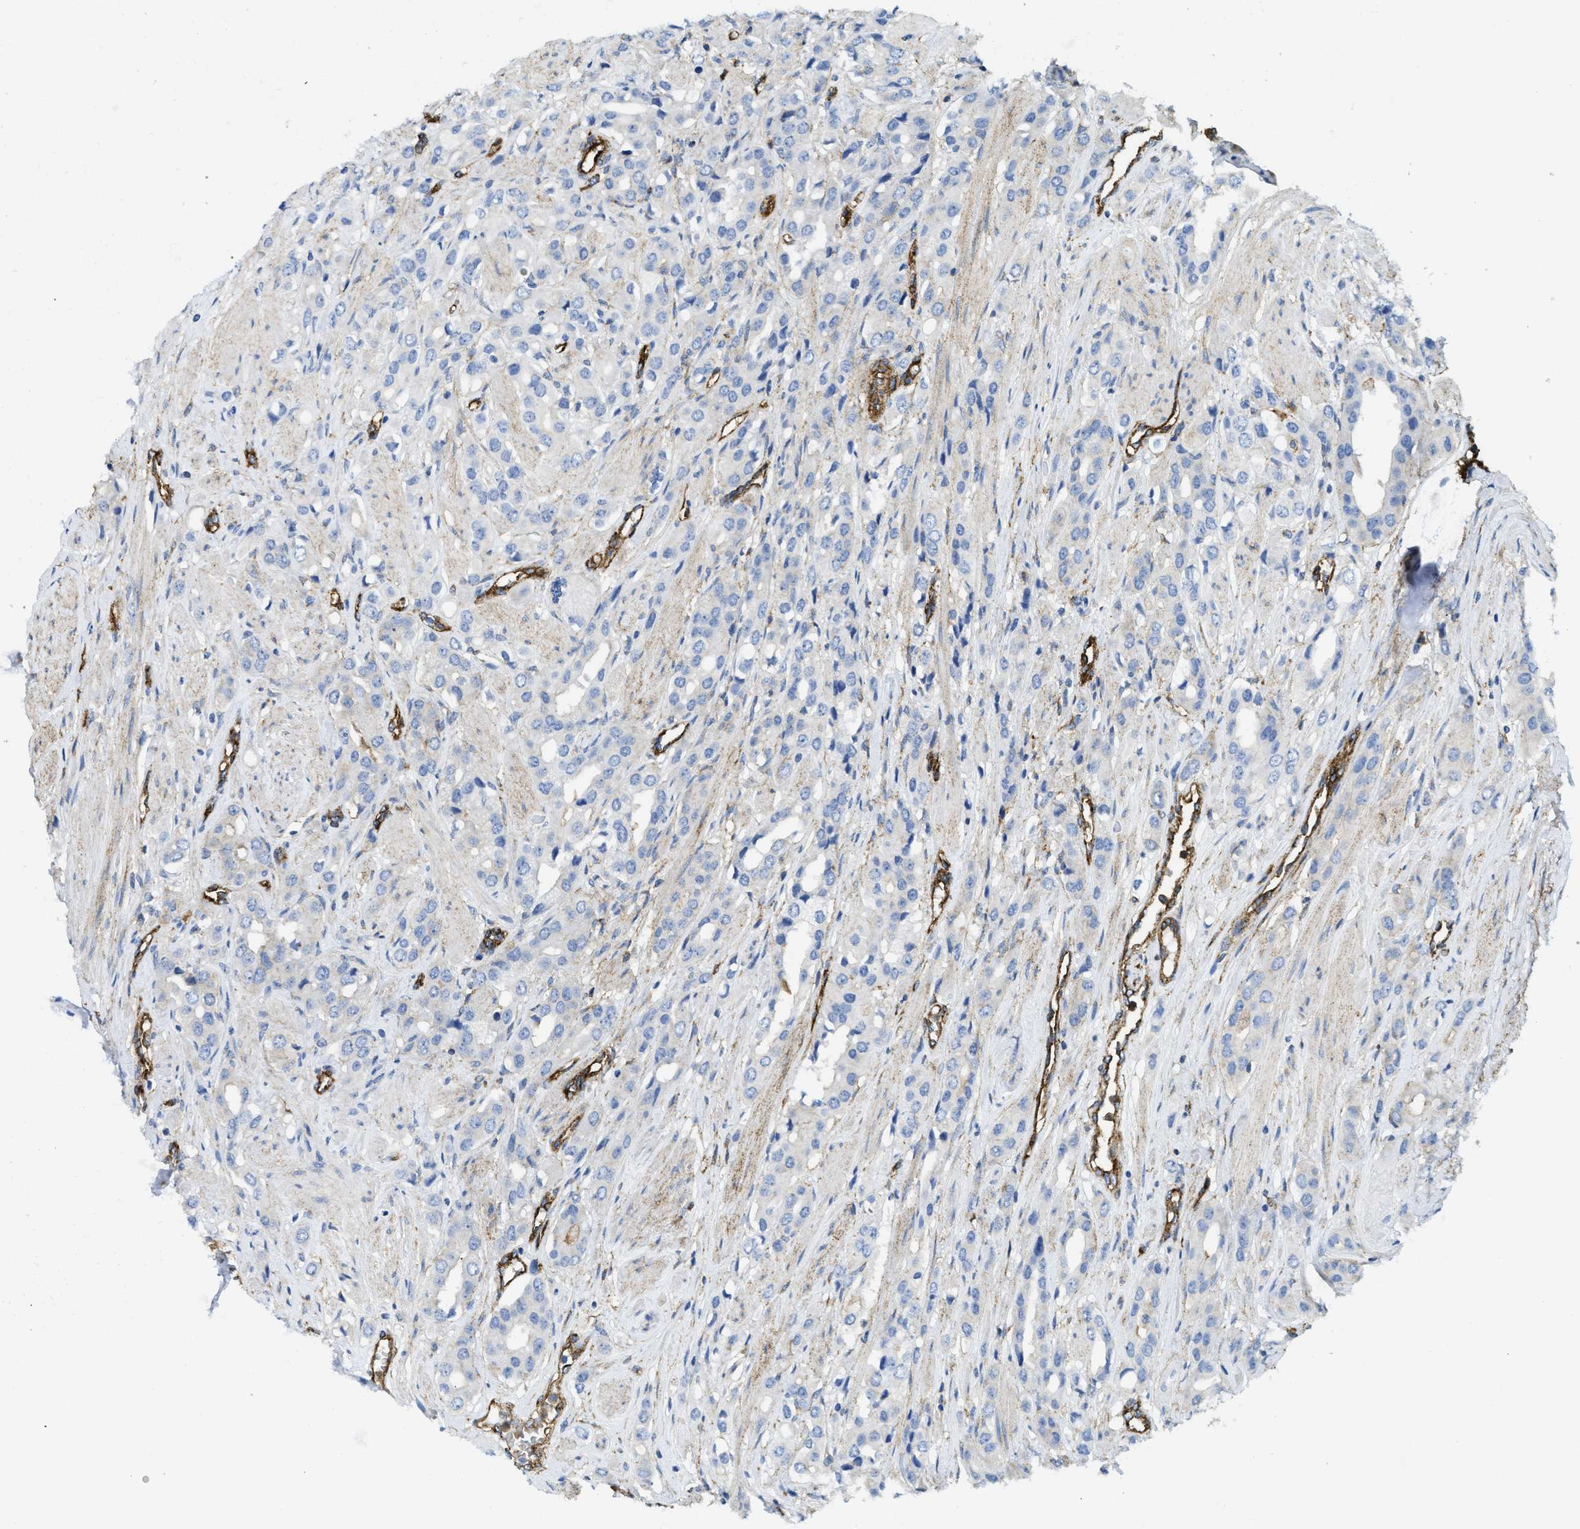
{"staining": {"intensity": "negative", "quantity": "none", "location": "none"}, "tissue": "prostate cancer", "cell_type": "Tumor cells", "image_type": "cancer", "snomed": [{"axis": "morphology", "description": "Adenocarcinoma, High grade"}, {"axis": "topography", "description": "Prostate"}], "caption": "This is an IHC image of human prostate cancer (high-grade adenocarcinoma). There is no expression in tumor cells.", "gene": "HIP1", "patient": {"sex": "male", "age": 52}}